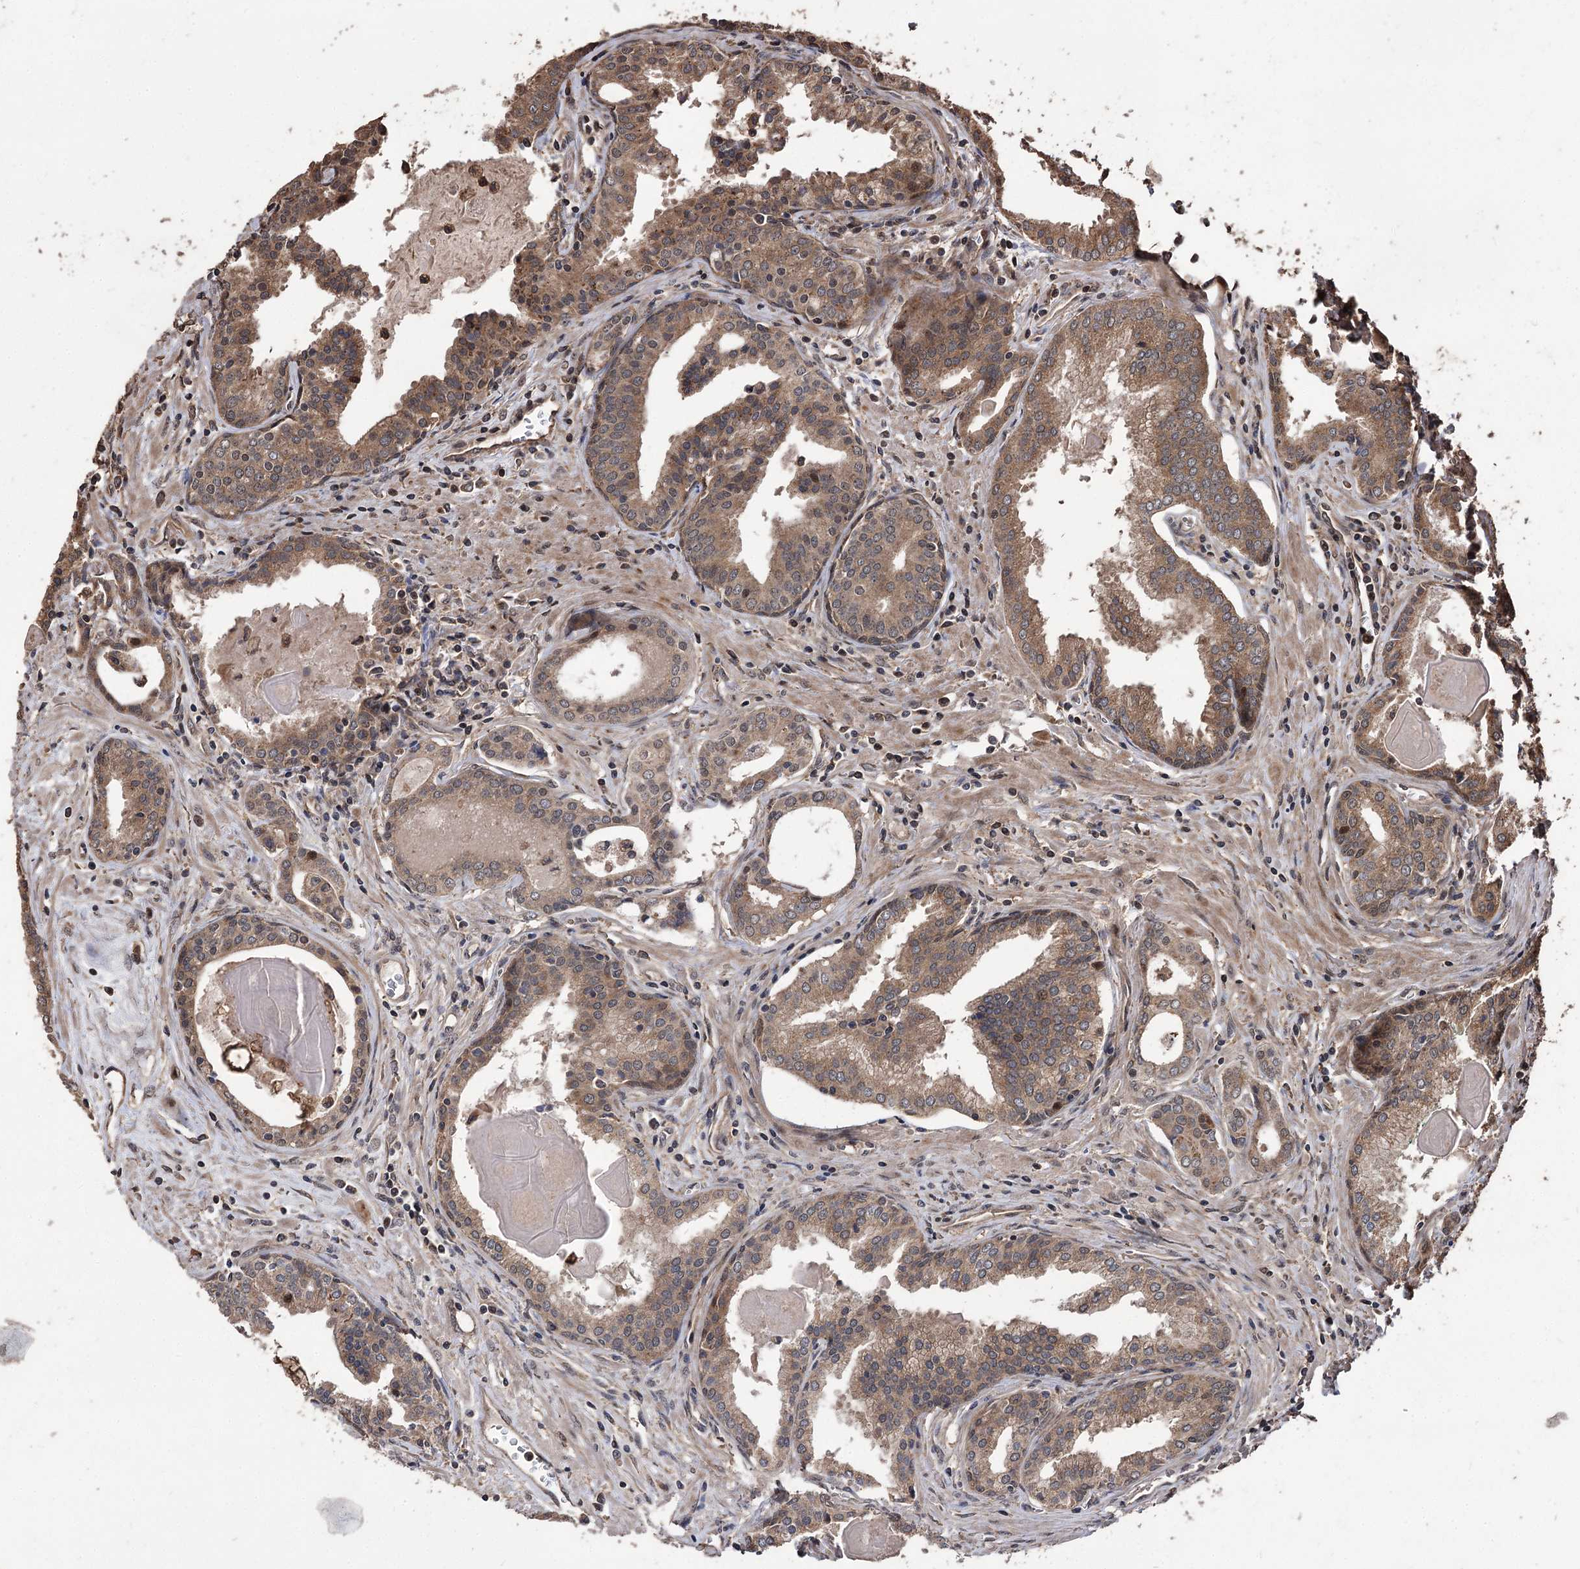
{"staining": {"intensity": "moderate", "quantity": ">75%", "location": "cytoplasmic/membranous"}, "tissue": "prostate cancer", "cell_type": "Tumor cells", "image_type": "cancer", "snomed": [{"axis": "morphology", "description": "Adenocarcinoma, High grade"}, {"axis": "topography", "description": "Prostate"}], "caption": "A histopathology image of human prostate adenocarcinoma (high-grade) stained for a protein reveals moderate cytoplasmic/membranous brown staining in tumor cells.", "gene": "RASSF3", "patient": {"sex": "male", "age": 68}}